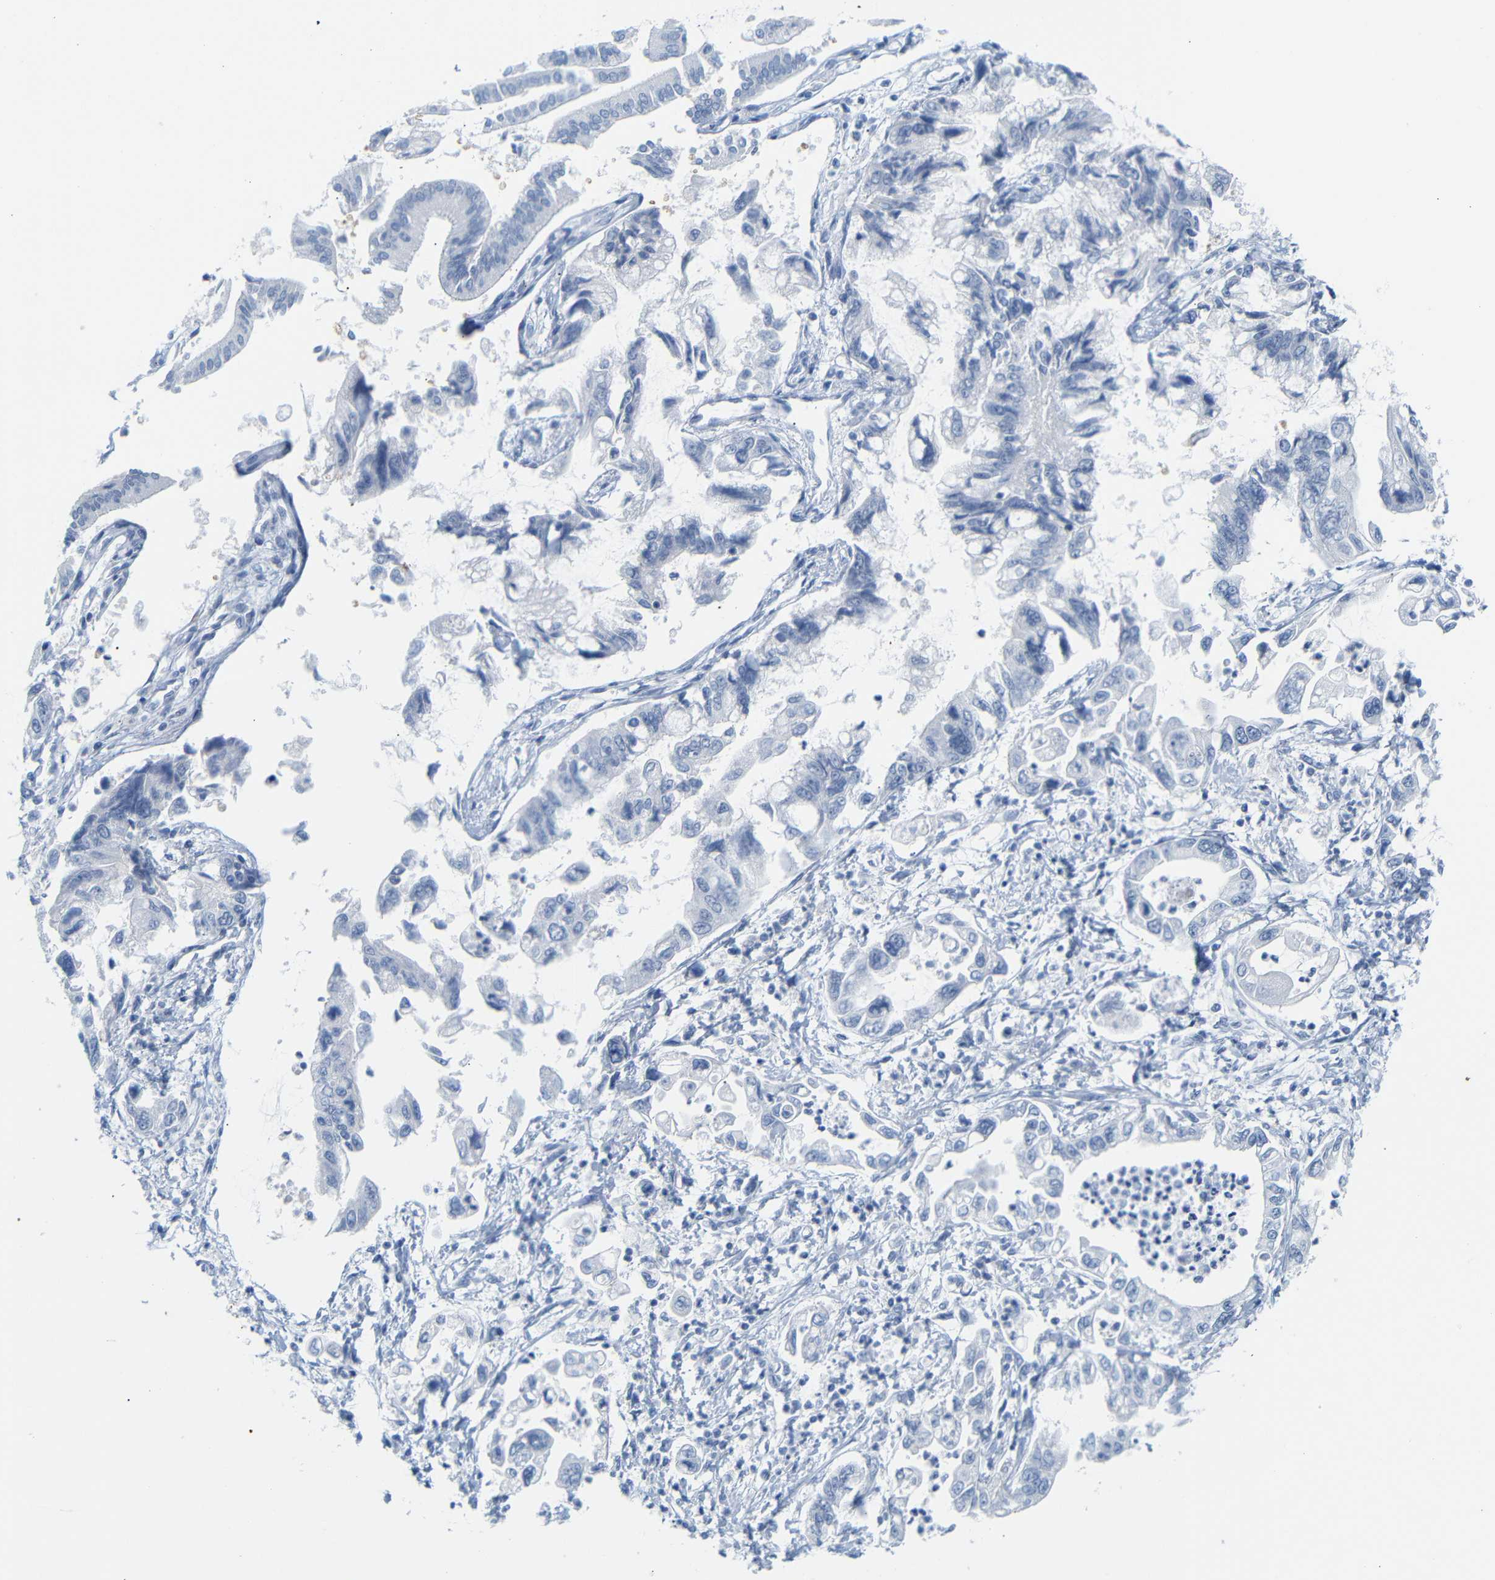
{"staining": {"intensity": "negative", "quantity": "none", "location": "none"}, "tissue": "pancreatic cancer", "cell_type": "Tumor cells", "image_type": "cancer", "snomed": [{"axis": "morphology", "description": "Adenocarcinoma, NOS"}, {"axis": "topography", "description": "Pancreas"}], "caption": "High power microscopy photomicrograph of an immunohistochemistry (IHC) photomicrograph of pancreatic cancer, revealing no significant expression in tumor cells.", "gene": "FCRL1", "patient": {"sex": "male", "age": 56}}